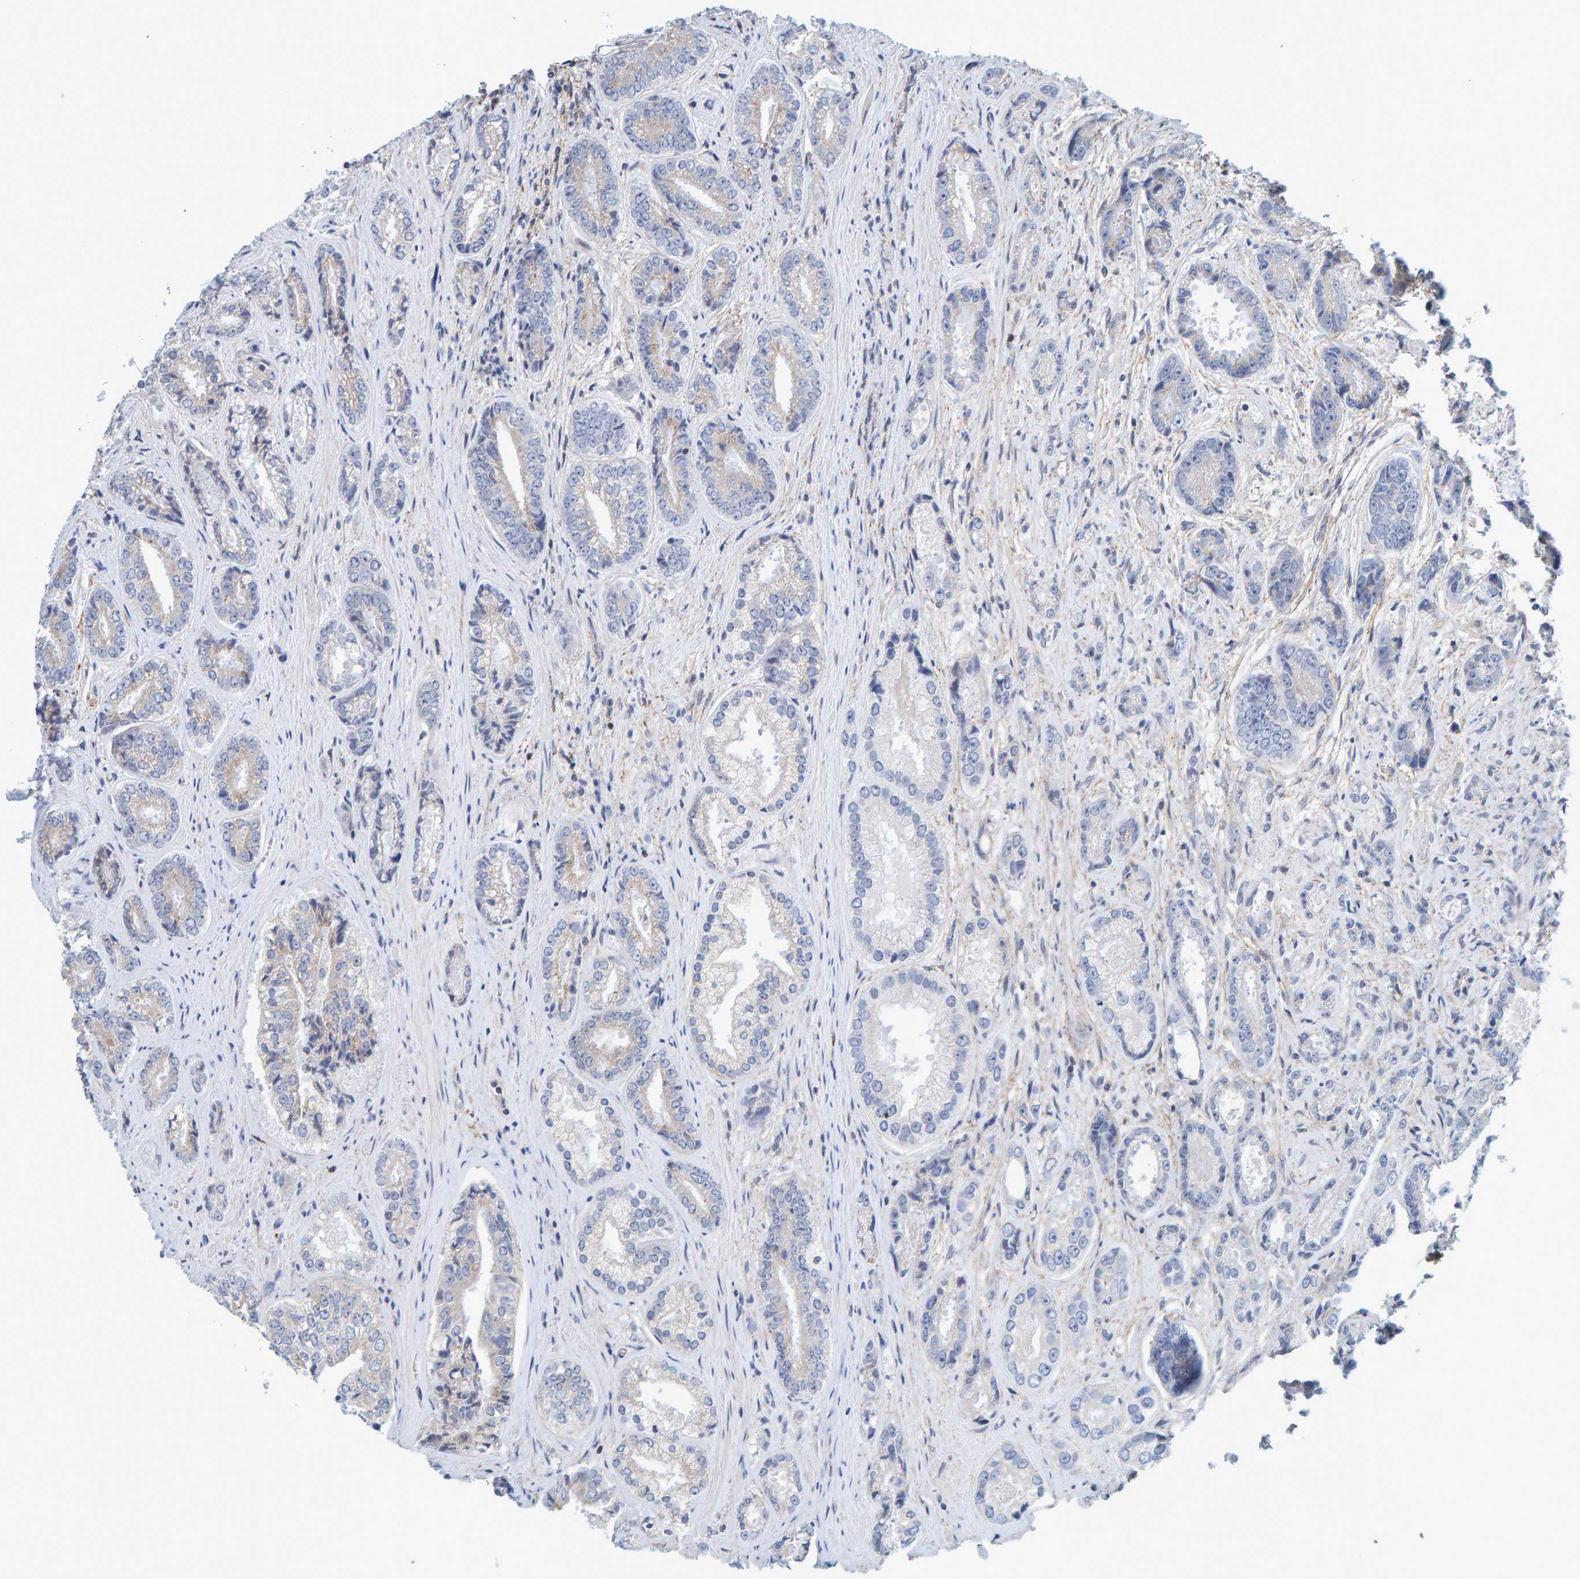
{"staining": {"intensity": "negative", "quantity": "none", "location": "none"}, "tissue": "prostate cancer", "cell_type": "Tumor cells", "image_type": "cancer", "snomed": [{"axis": "morphology", "description": "Adenocarcinoma, High grade"}, {"axis": "topography", "description": "Prostate"}], "caption": "Tumor cells show no significant positivity in adenocarcinoma (high-grade) (prostate).", "gene": "RGP1", "patient": {"sex": "male", "age": 61}}